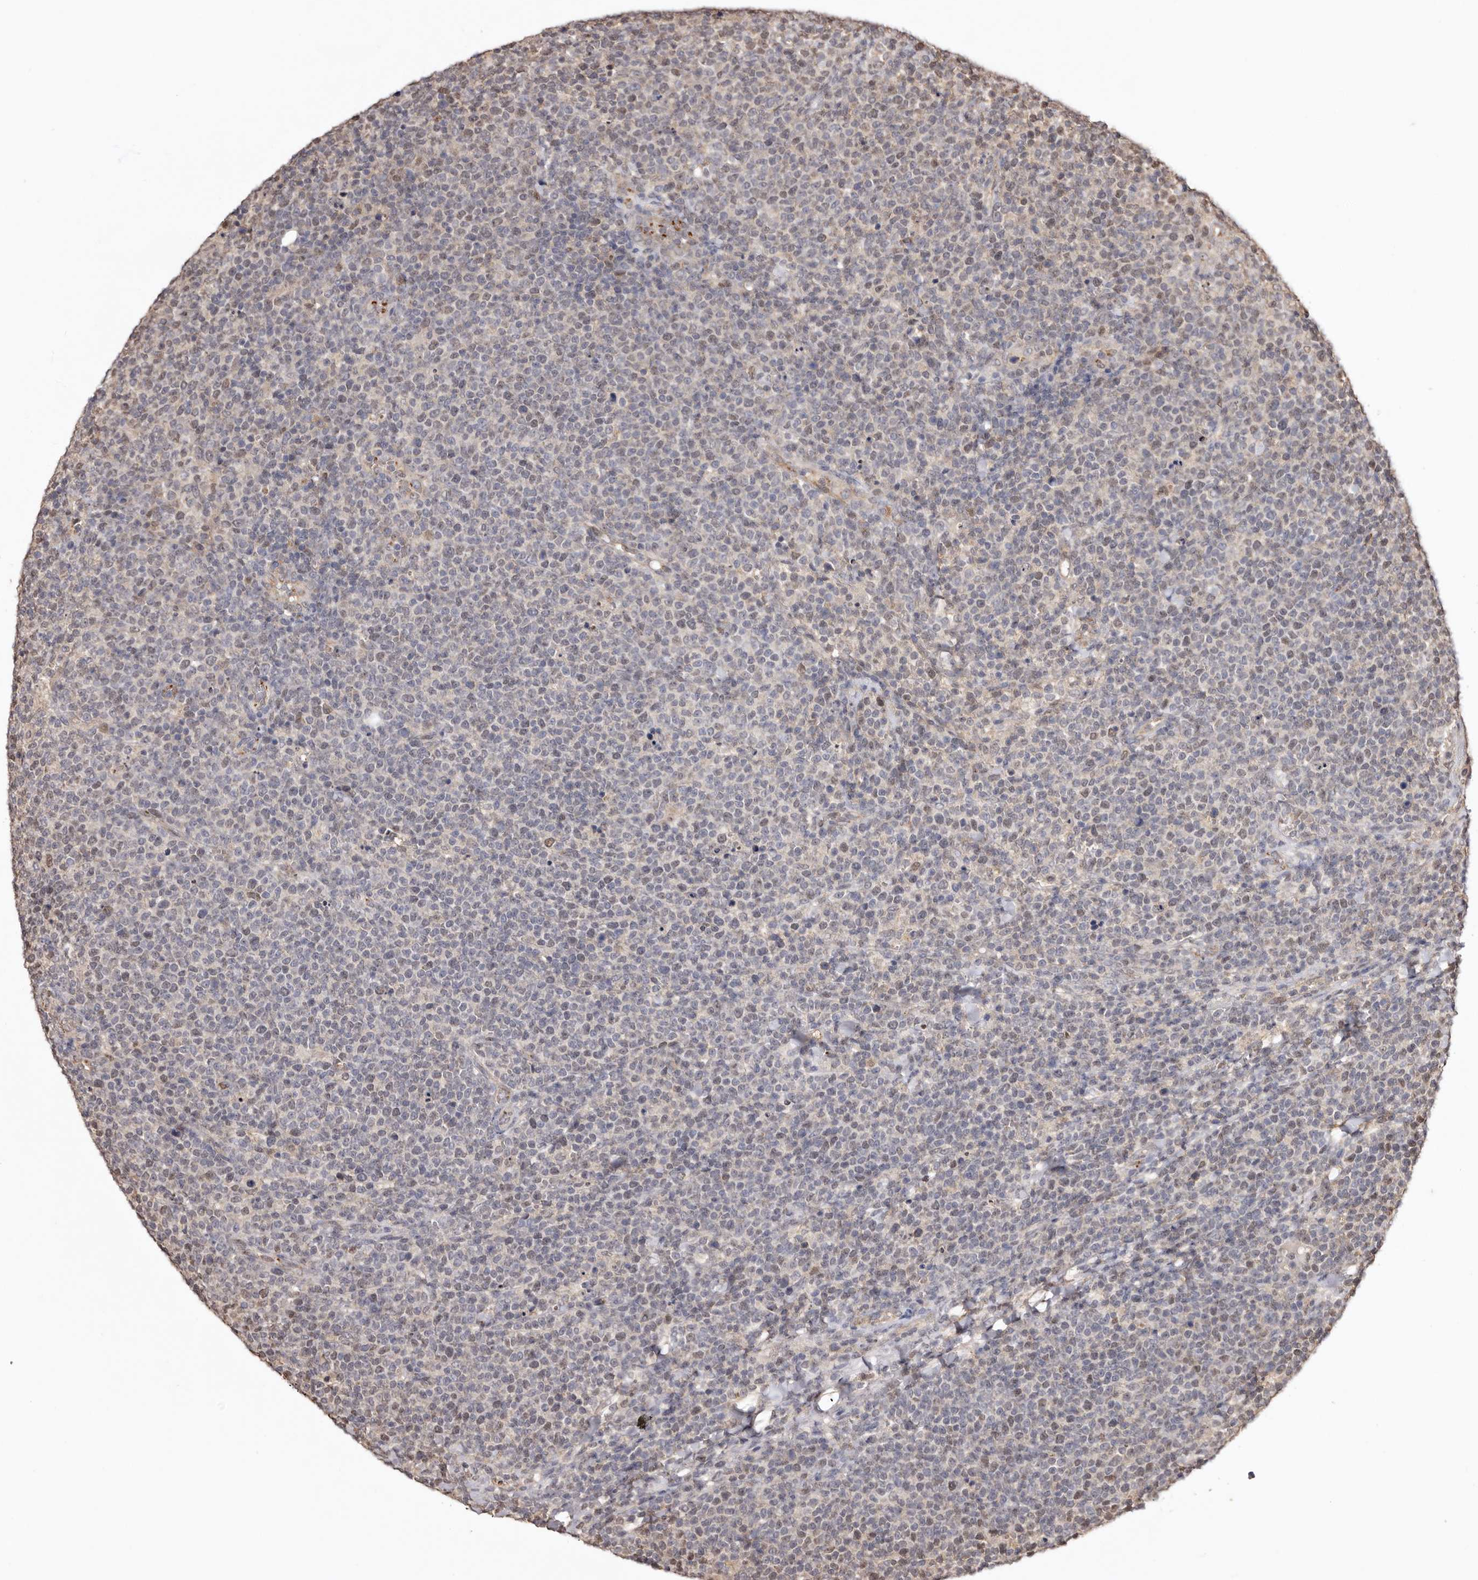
{"staining": {"intensity": "weak", "quantity": "<25%", "location": "nuclear"}, "tissue": "lymphoma", "cell_type": "Tumor cells", "image_type": "cancer", "snomed": [{"axis": "morphology", "description": "Malignant lymphoma, non-Hodgkin's type, High grade"}, {"axis": "topography", "description": "Lymph node"}], "caption": "High magnification brightfield microscopy of high-grade malignant lymphoma, non-Hodgkin's type stained with DAB (brown) and counterstained with hematoxylin (blue): tumor cells show no significant expression. (Stains: DAB immunohistochemistry (IHC) with hematoxylin counter stain, Microscopy: brightfield microscopy at high magnification).", "gene": "NOTCH1", "patient": {"sex": "male", "age": 61}}